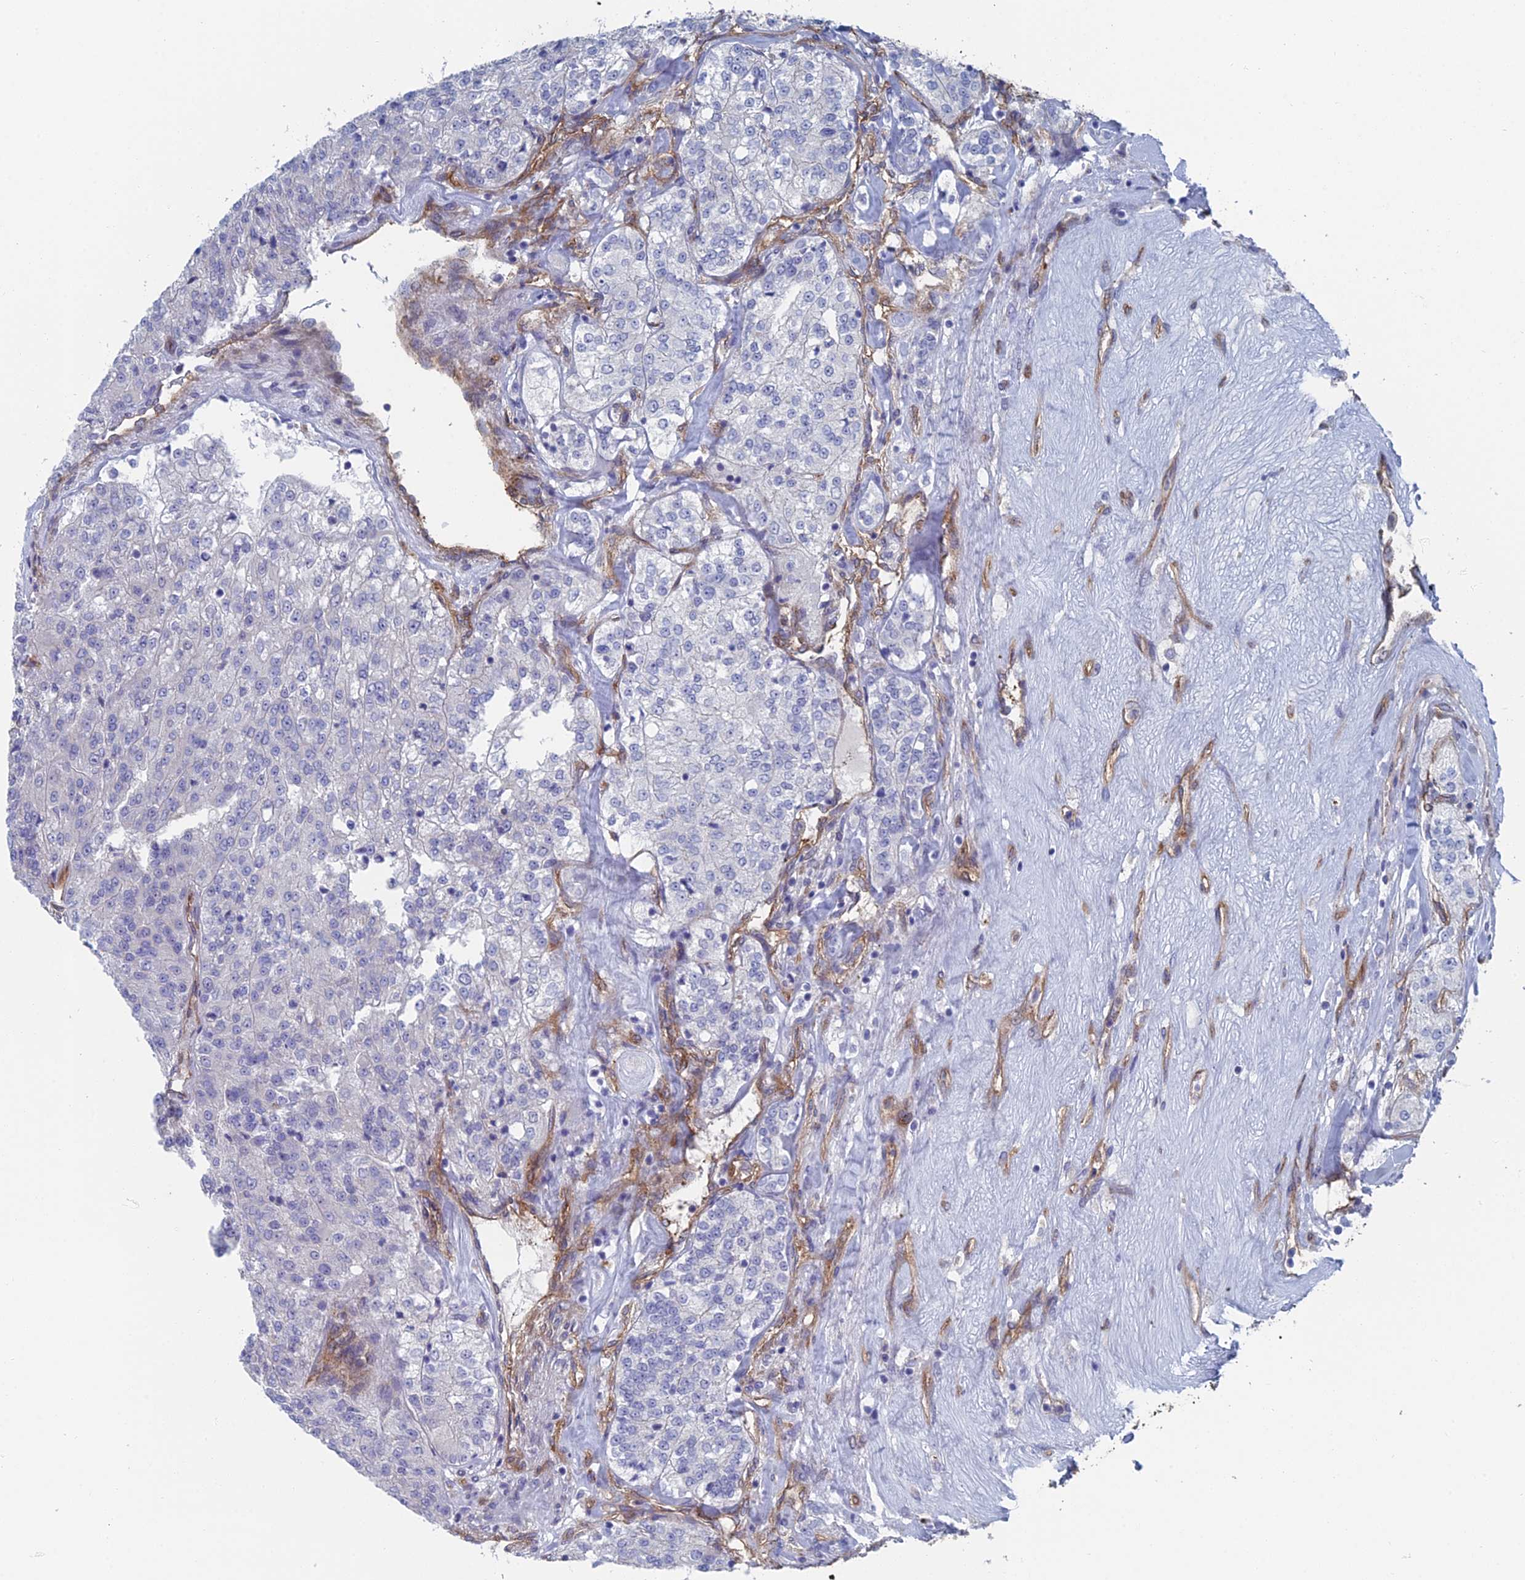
{"staining": {"intensity": "negative", "quantity": "none", "location": "none"}, "tissue": "renal cancer", "cell_type": "Tumor cells", "image_type": "cancer", "snomed": [{"axis": "morphology", "description": "Adenocarcinoma, NOS"}, {"axis": "topography", "description": "Kidney"}], "caption": "Renal cancer (adenocarcinoma) stained for a protein using immunohistochemistry displays no expression tumor cells.", "gene": "ARAP3", "patient": {"sex": "female", "age": 63}}